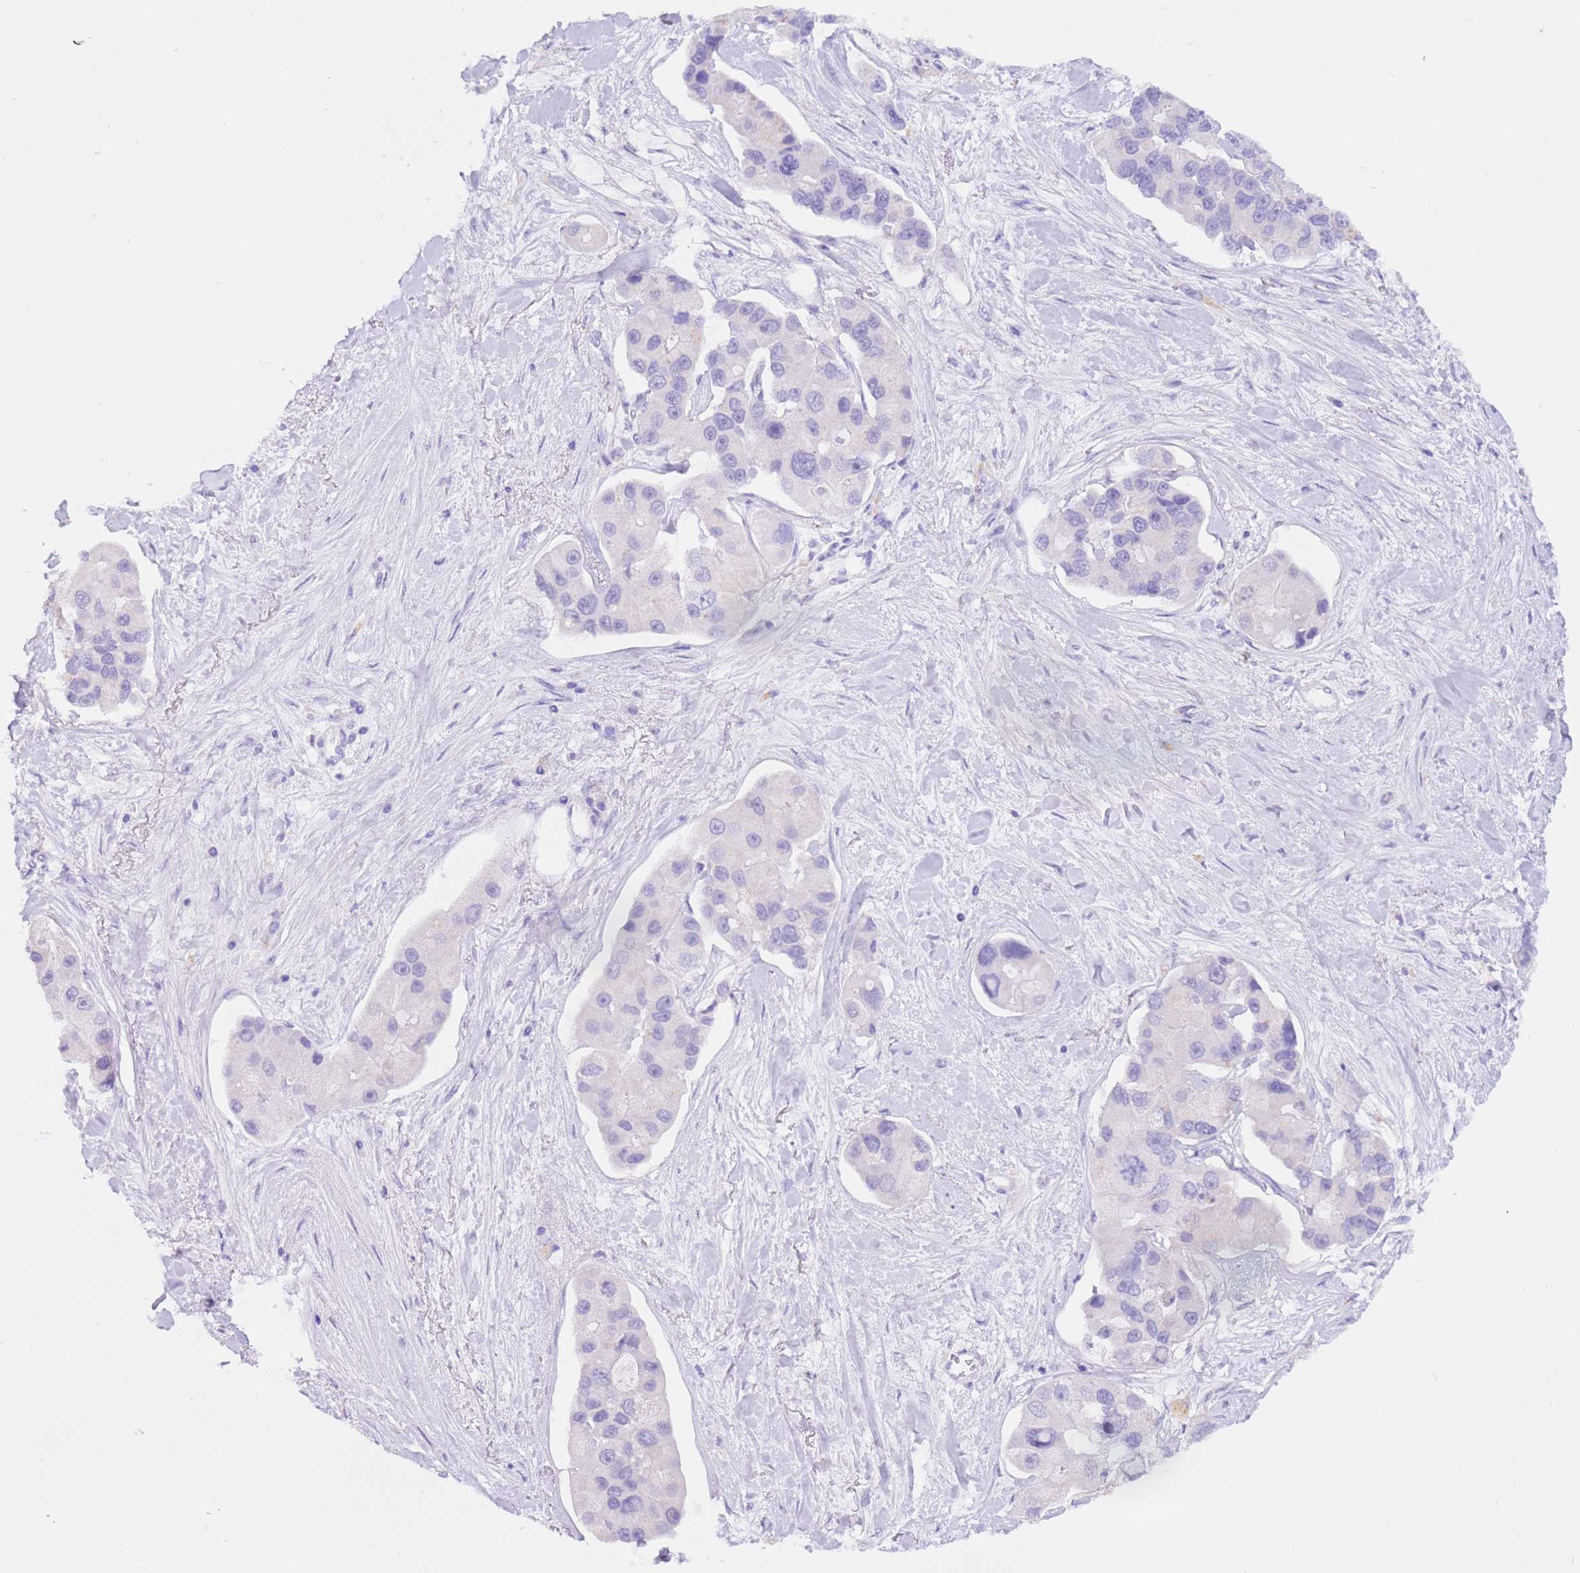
{"staining": {"intensity": "negative", "quantity": "none", "location": "none"}, "tissue": "lung cancer", "cell_type": "Tumor cells", "image_type": "cancer", "snomed": [{"axis": "morphology", "description": "Adenocarcinoma, NOS"}, {"axis": "topography", "description": "Lung"}], "caption": "The image displays no significant positivity in tumor cells of lung adenocarcinoma. (DAB (3,3'-diaminobenzidine) immunohistochemistry with hematoxylin counter stain).", "gene": "CPB1", "patient": {"sex": "female", "age": 54}}